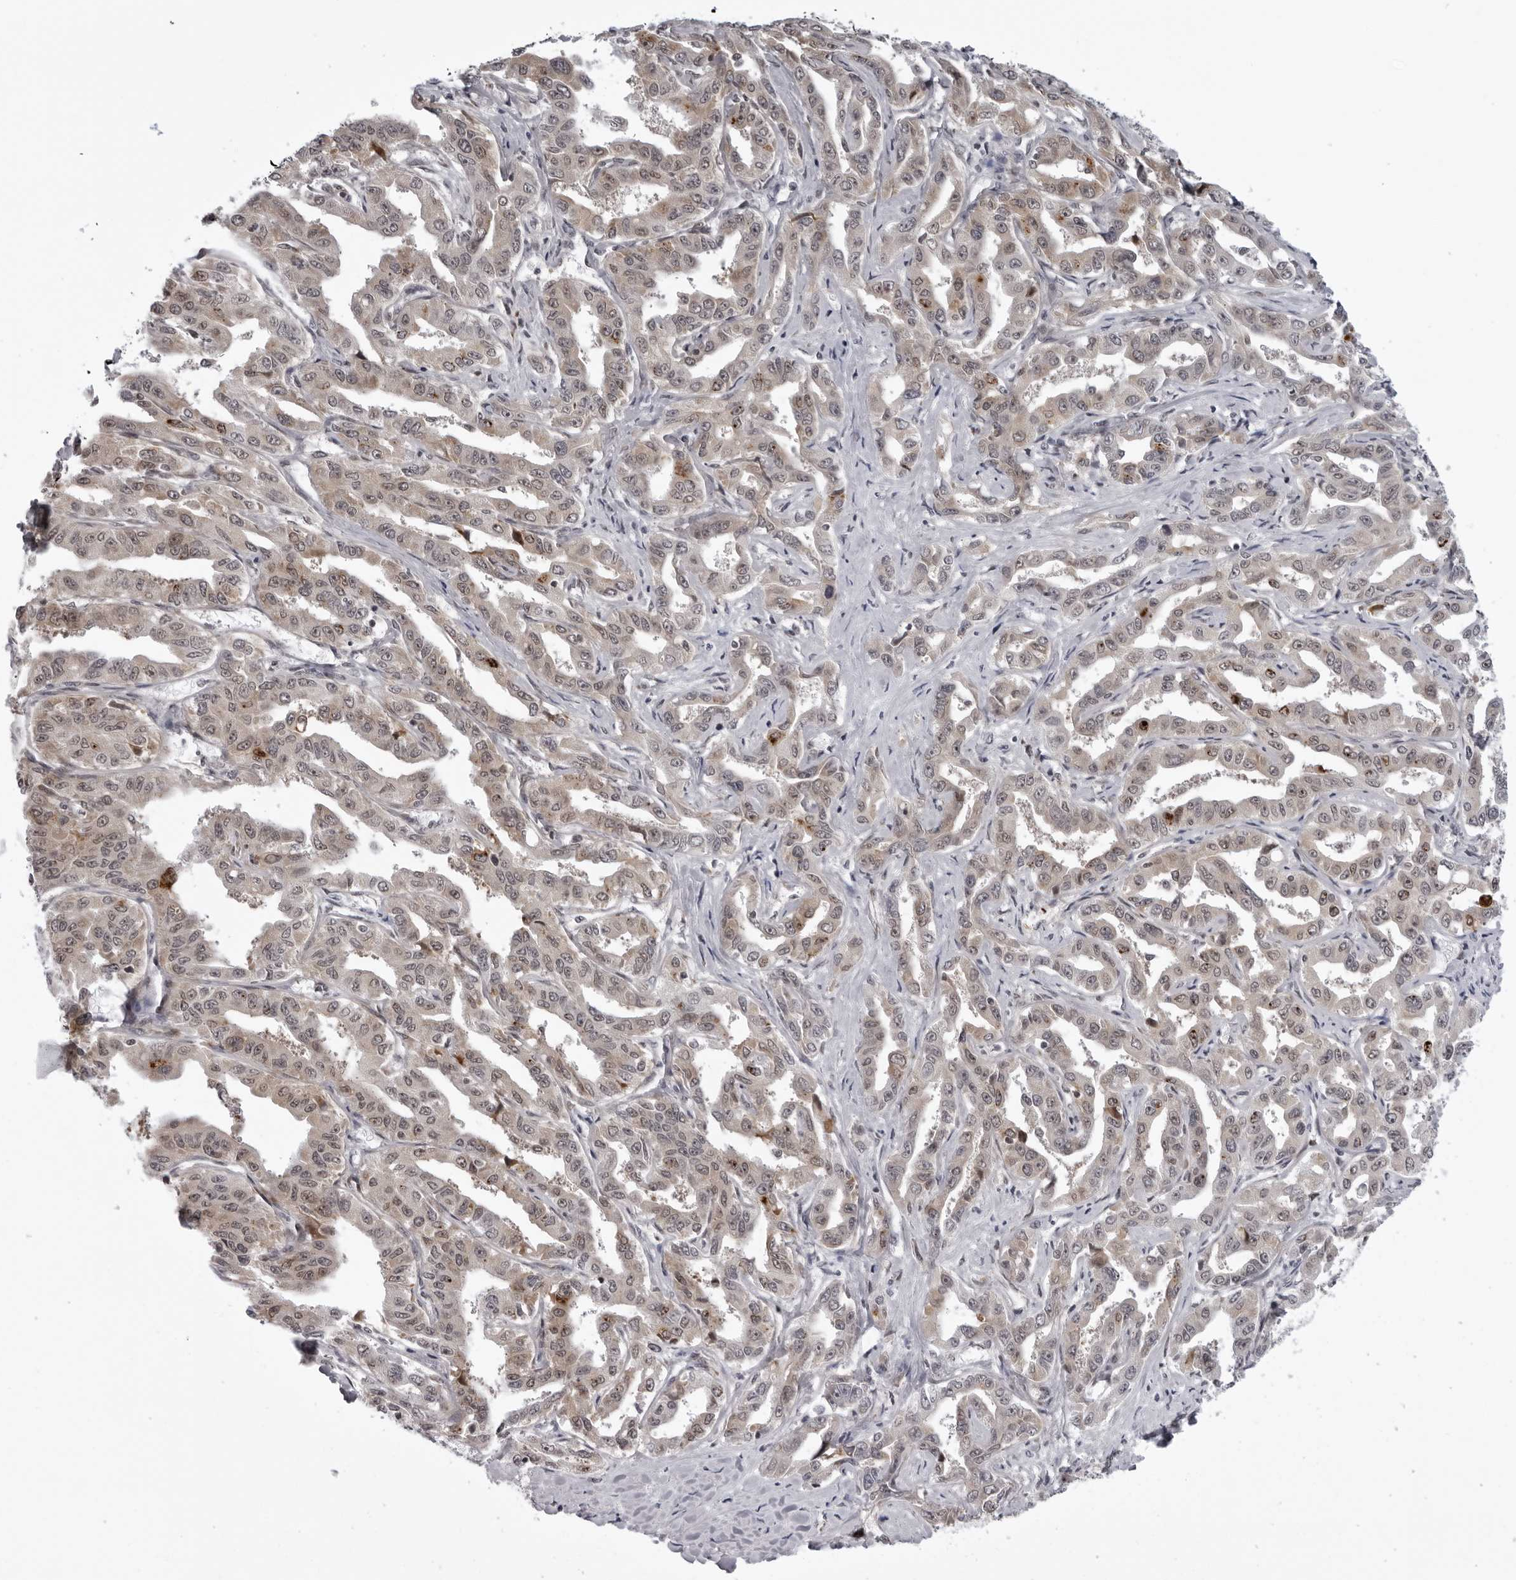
{"staining": {"intensity": "weak", "quantity": "25%-75%", "location": "cytoplasmic/membranous"}, "tissue": "liver cancer", "cell_type": "Tumor cells", "image_type": "cancer", "snomed": [{"axis": "morphology", "description": "Cholangiocarcinoma"}, {"axis": "topography", "description": "Liver"}], "caption": "Immunohistochemical staining of human cholangiocarcinoma (liver) reveals low levels of weak cytoplasmic/membranous protein positivity in approximately 25%-75% of tumor cells. (IHC, brightfield microscopy, high magnification).", "gene": "GCSAML", "patient": {"sex": "male", "age": 59}}